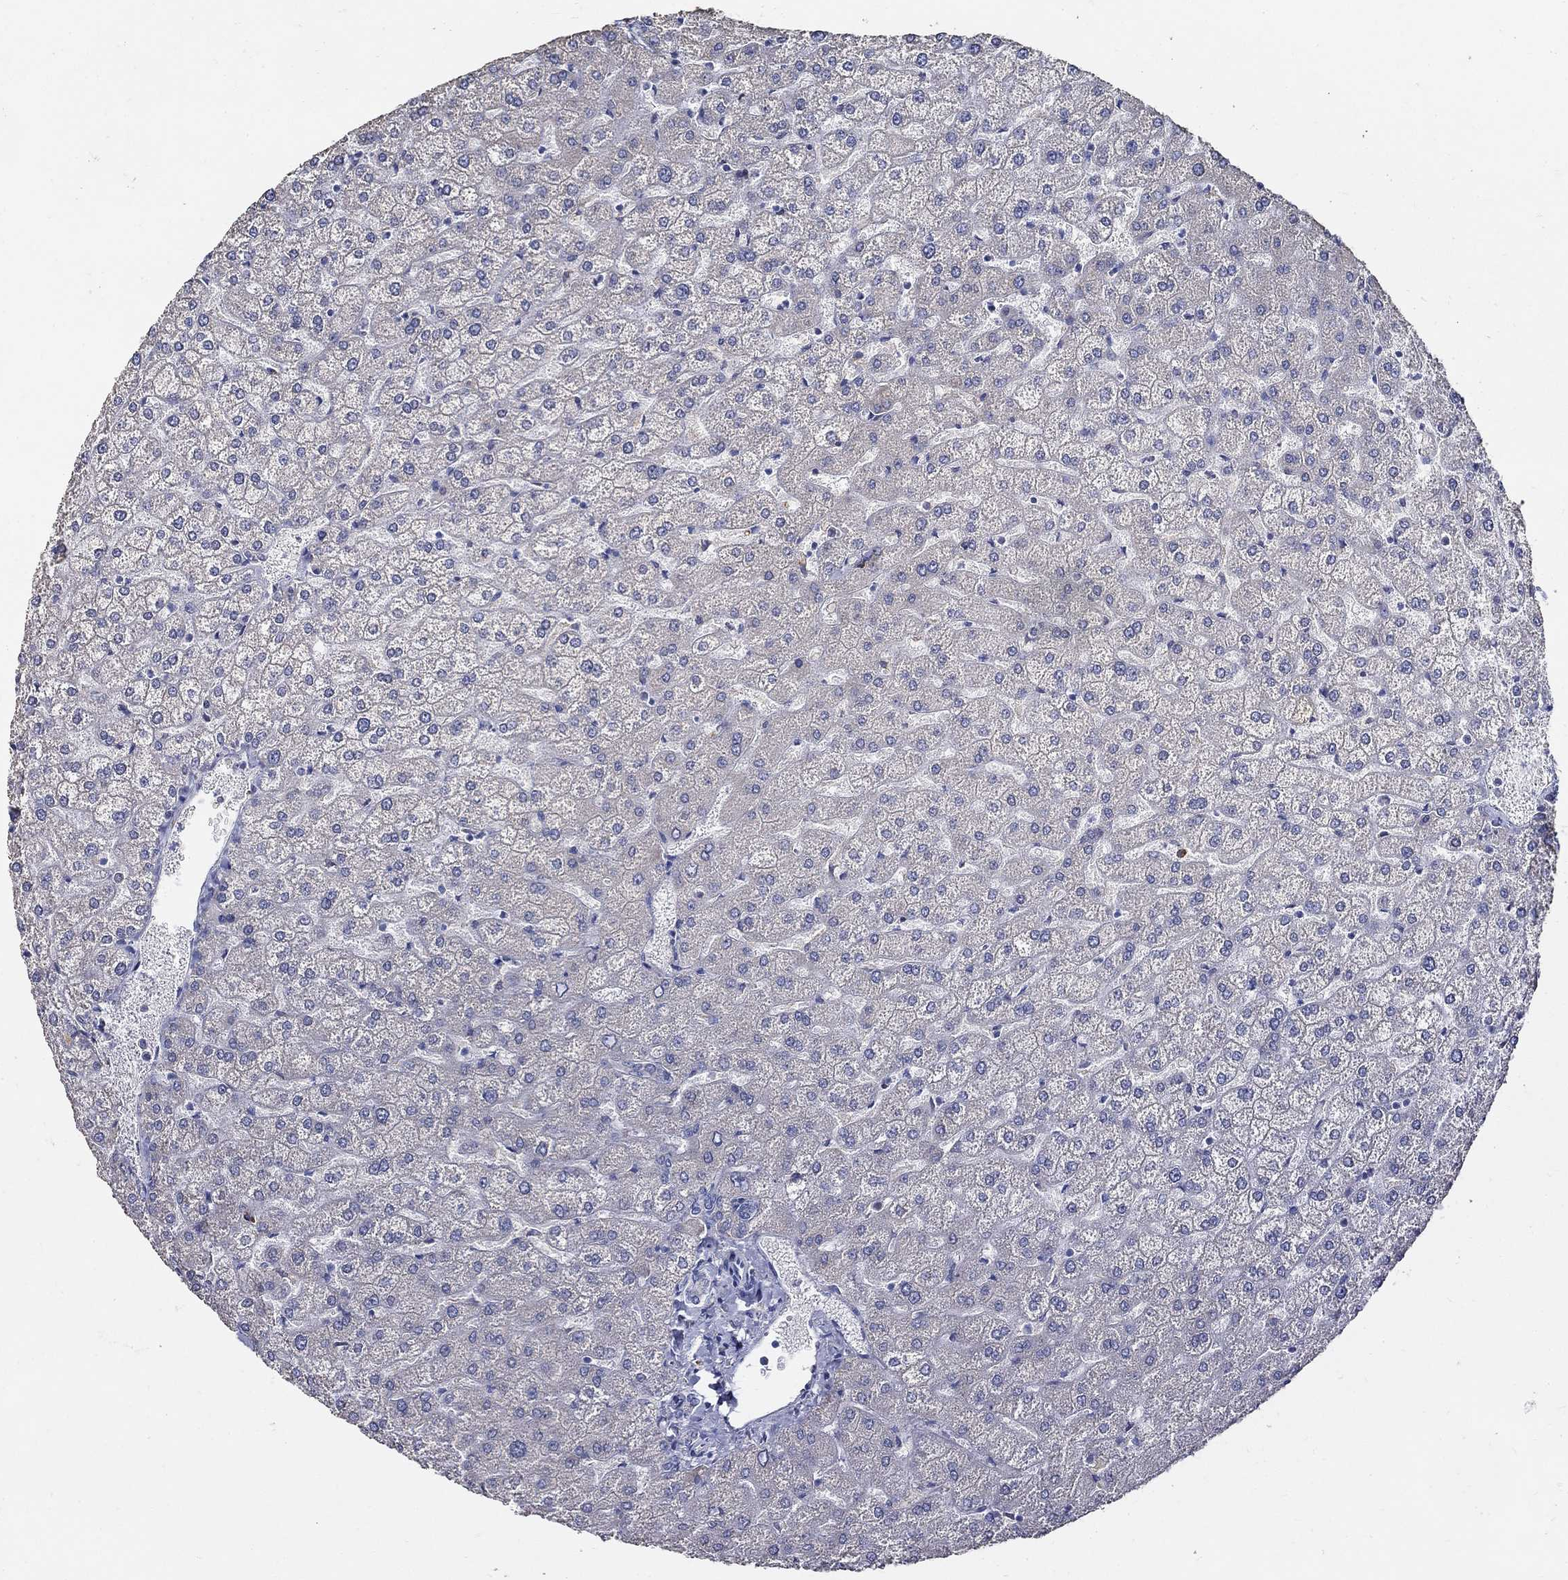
{"staining": {"intensity": "negative", "quantity": "none", "location": "none"}, "tissue": "liver", "cell_type": "Cholangiocytes", "image_type": "normal", "snomed": [{"axis": "morphology", "description": "Normal tissue, NOS"}, {"axis": "topography", "description": "Liver"}], "caption": "Immunohistochemistry micrograph of unremarkable liver stained for a protein (brown), which displays no positivity in cholangiocytes.", "gene": "EMILIN3", "patient": {"sex": "female", "age": 32}}